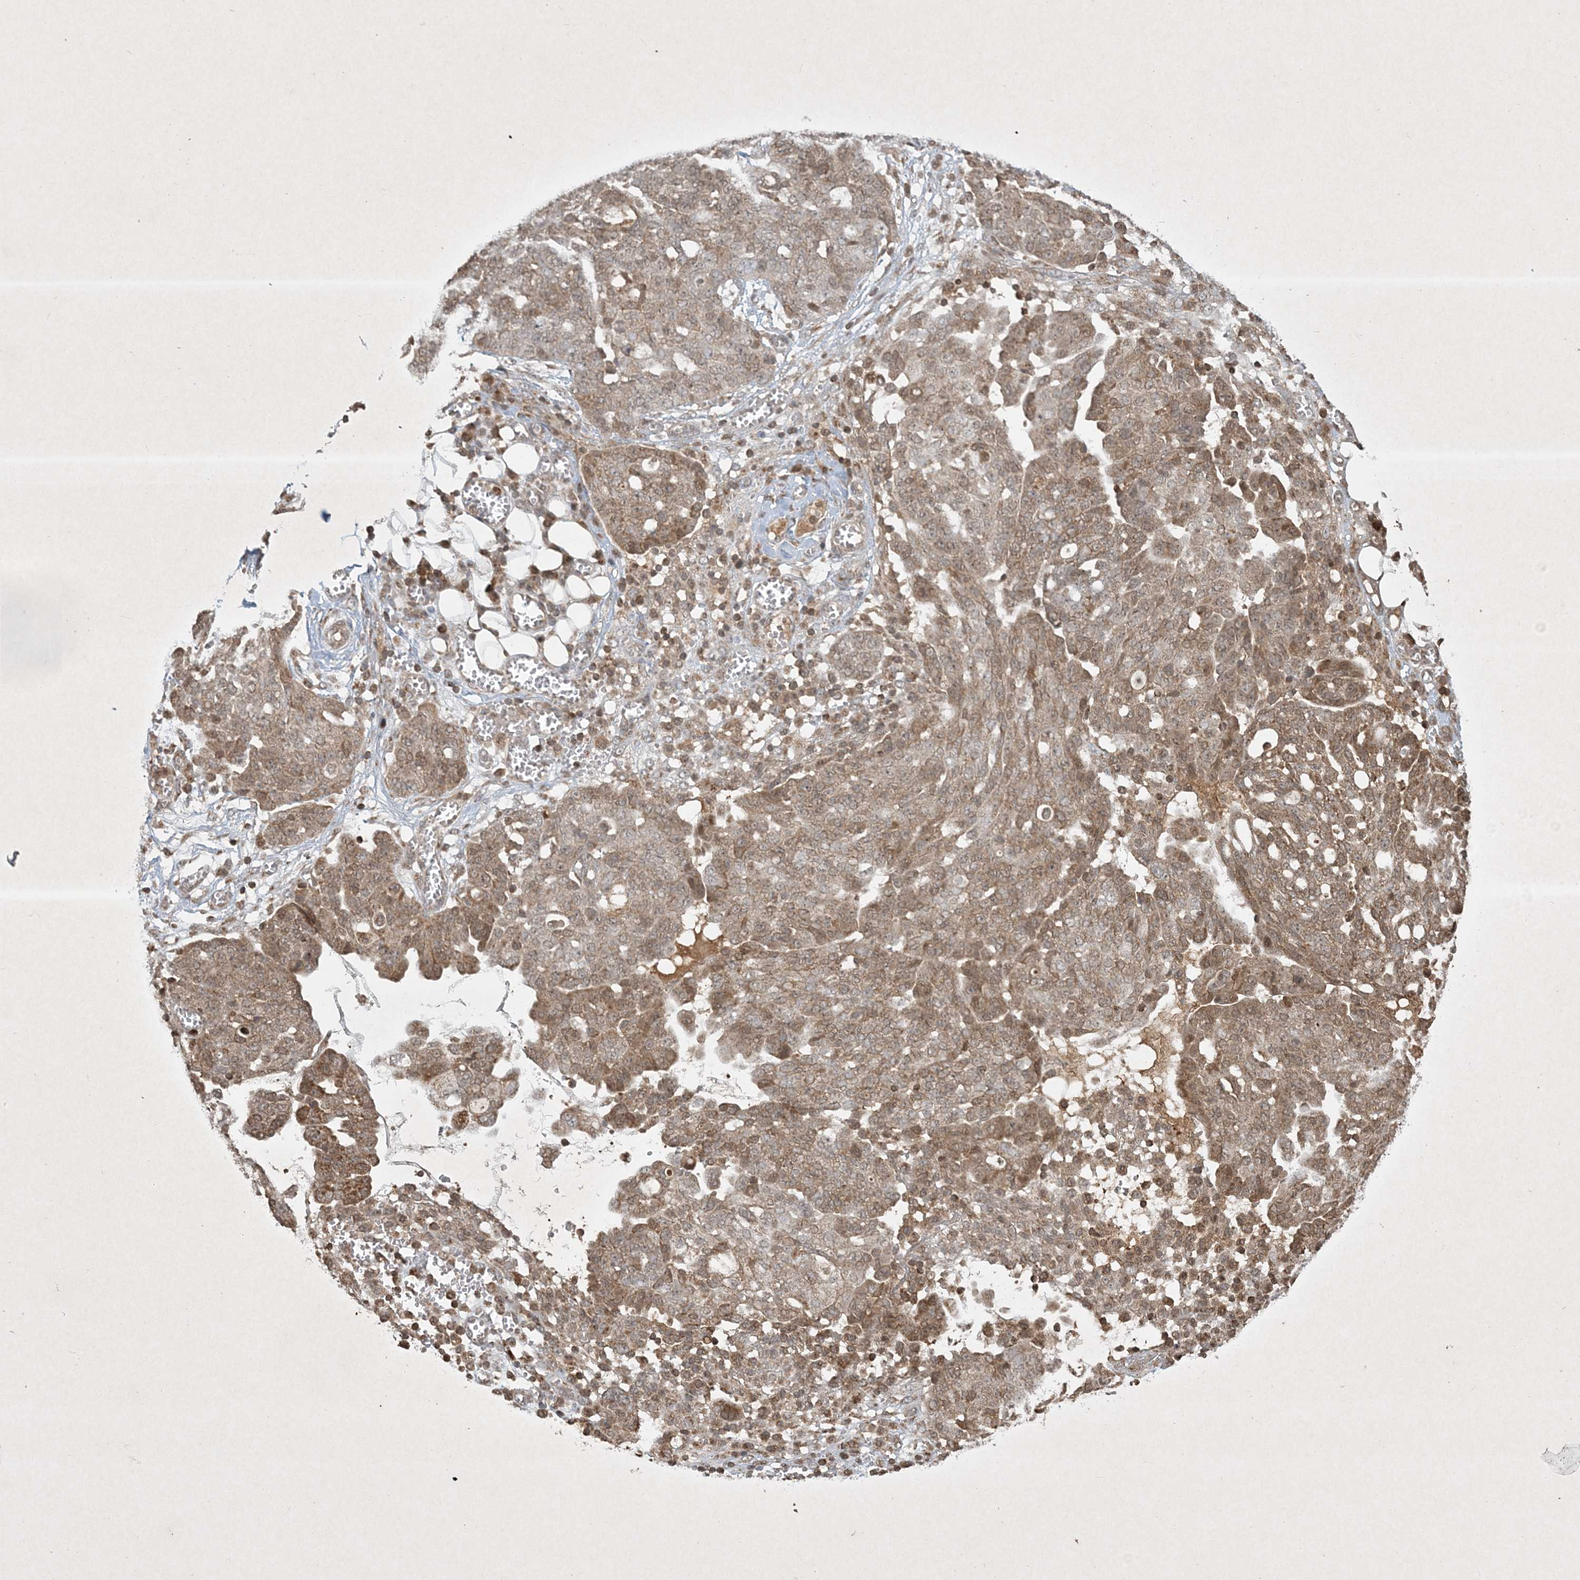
{"staining": {"intensity": "moderate", "quantity": ">75%", "location": "cytoplasmic/membranous"}, "tissue": "ovarian cancer", "cell_type": "Tumor cells", "image_type": "cancer", "snomed": [{"axis": "morphology", "description": "Cystadenocarcinoma, serous, NOS"}, {"axis": "topography", "description": "Soft tissue"}, {"axis": "topography", "description": "Ovary"}], "caption": "Moderate cytoplasmic/membranous positivity is appreciated in about >75% of tumor cells in ovarian cancer.", "gene": "PLTP", "patient": {"sex": "female", "age": 57}}